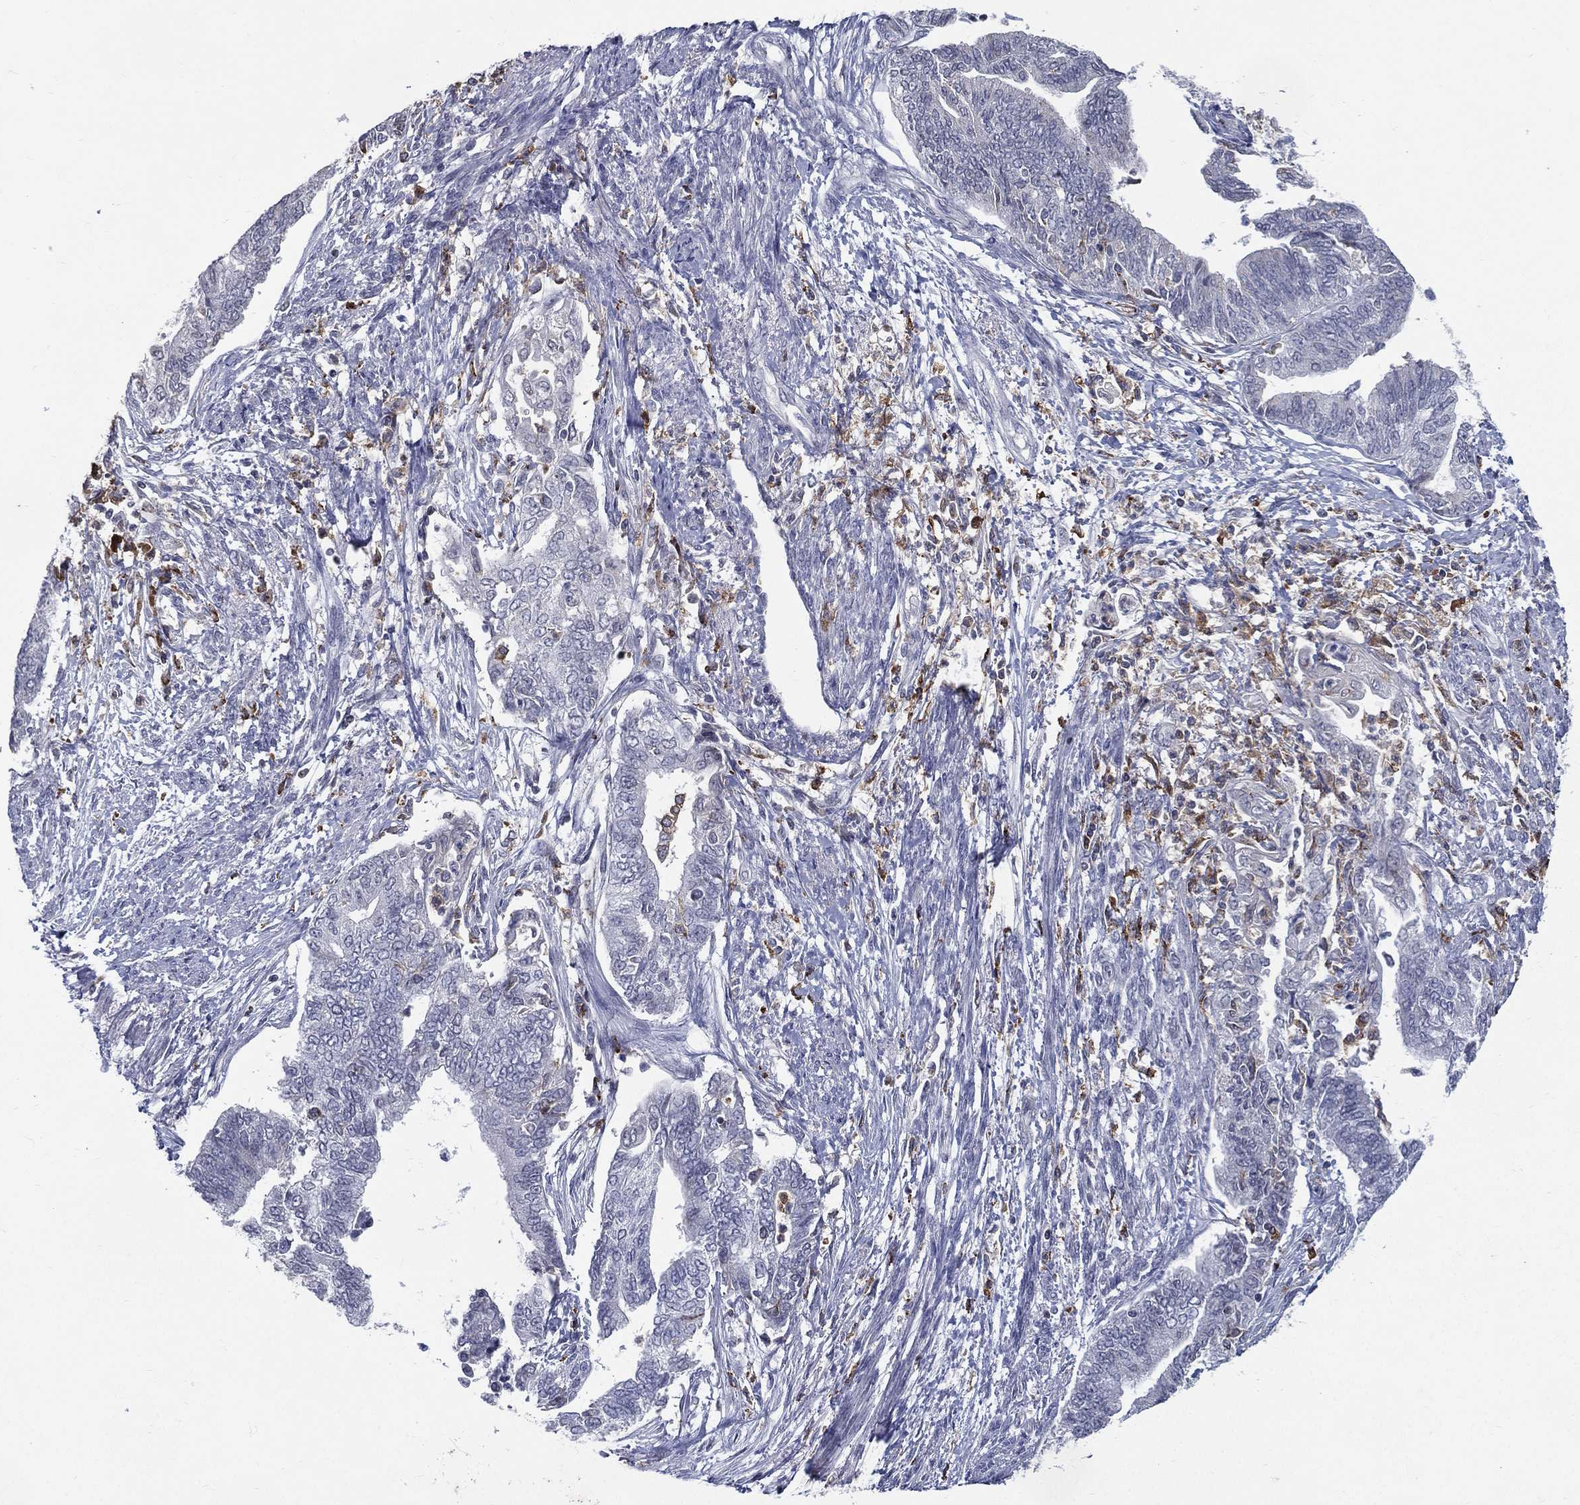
{"staining": {"intensity": "negative", "quantity": "none", "location": "none"}, "tissue": "endometrial cancer", "cell_type": "Tumor cells", "image_type": "cancer", "snomed": [{"axis": "morphology", "description": "Adenocarcinoma, NOS"}, {"axis": "topography", "description": "Endometrium"}], "caption": "The image demonstrates no significant expression in tumor cells of endometrial cancer.", "gene": "EVI2B", "patient": {"sex": "female", "age": 65}}